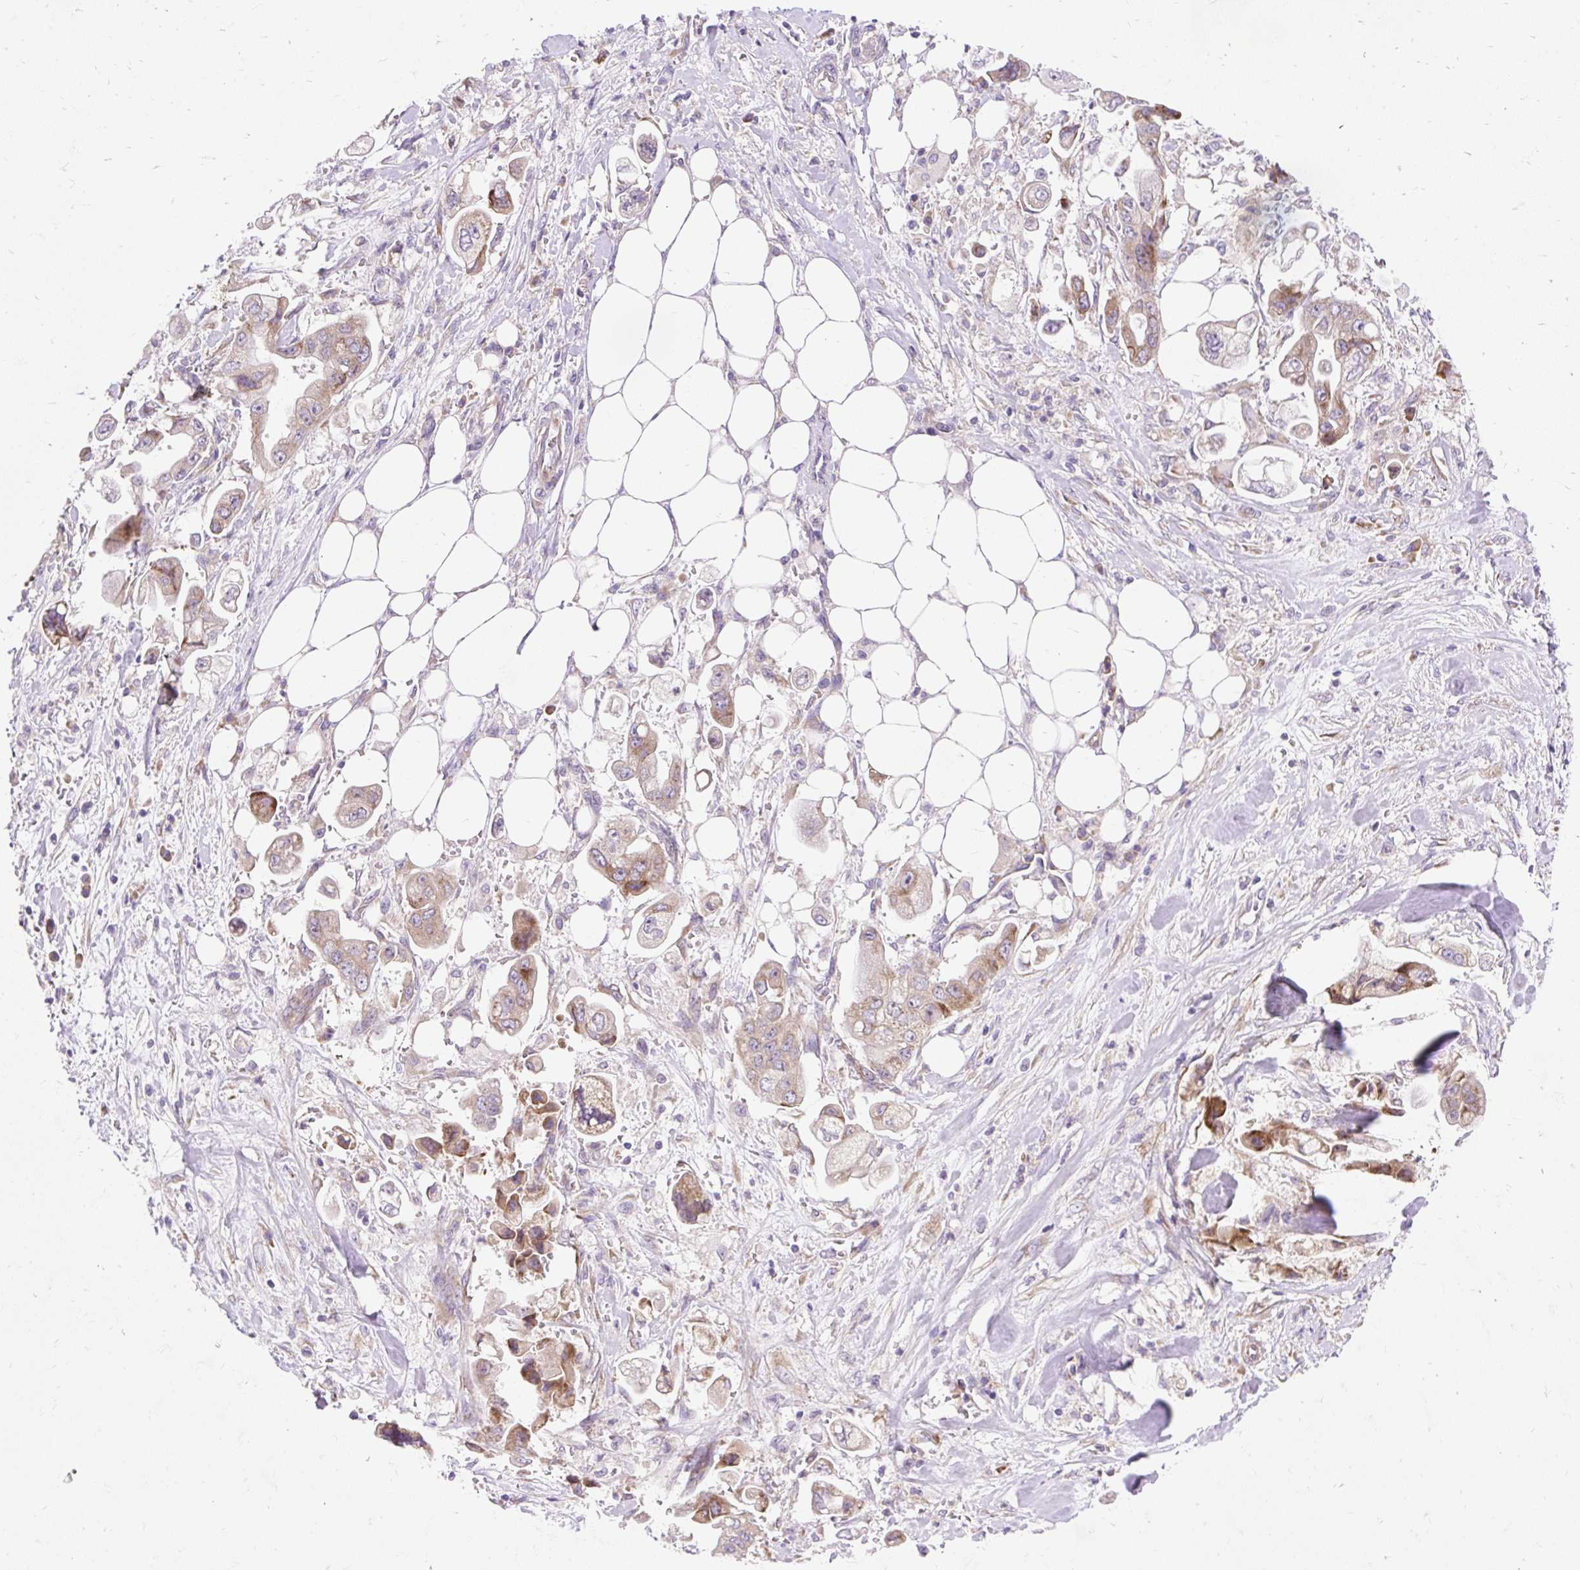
{"staining": {"intensity": "moderate", "quantity": "<25%", "location": "cytoplasmic/membranous"}, "tissue": "stomach cancer", "cell_type": "Tumor cells", "image_type": "cancer", "snomed": [{"axis": "morphology", "description": "Adenocarcinoma, NOS"}, {"axis": "topography", "description": "Stomach"}], "caption": "Immunohistochemical staining of human stomach cancer (adenocarcinoma) shows moderate cytoplasmic/membranous protein expression in approximately <25% of tumor cells.", "gene": "GPR45", "patient": {"sex": "male", "age": 62}}